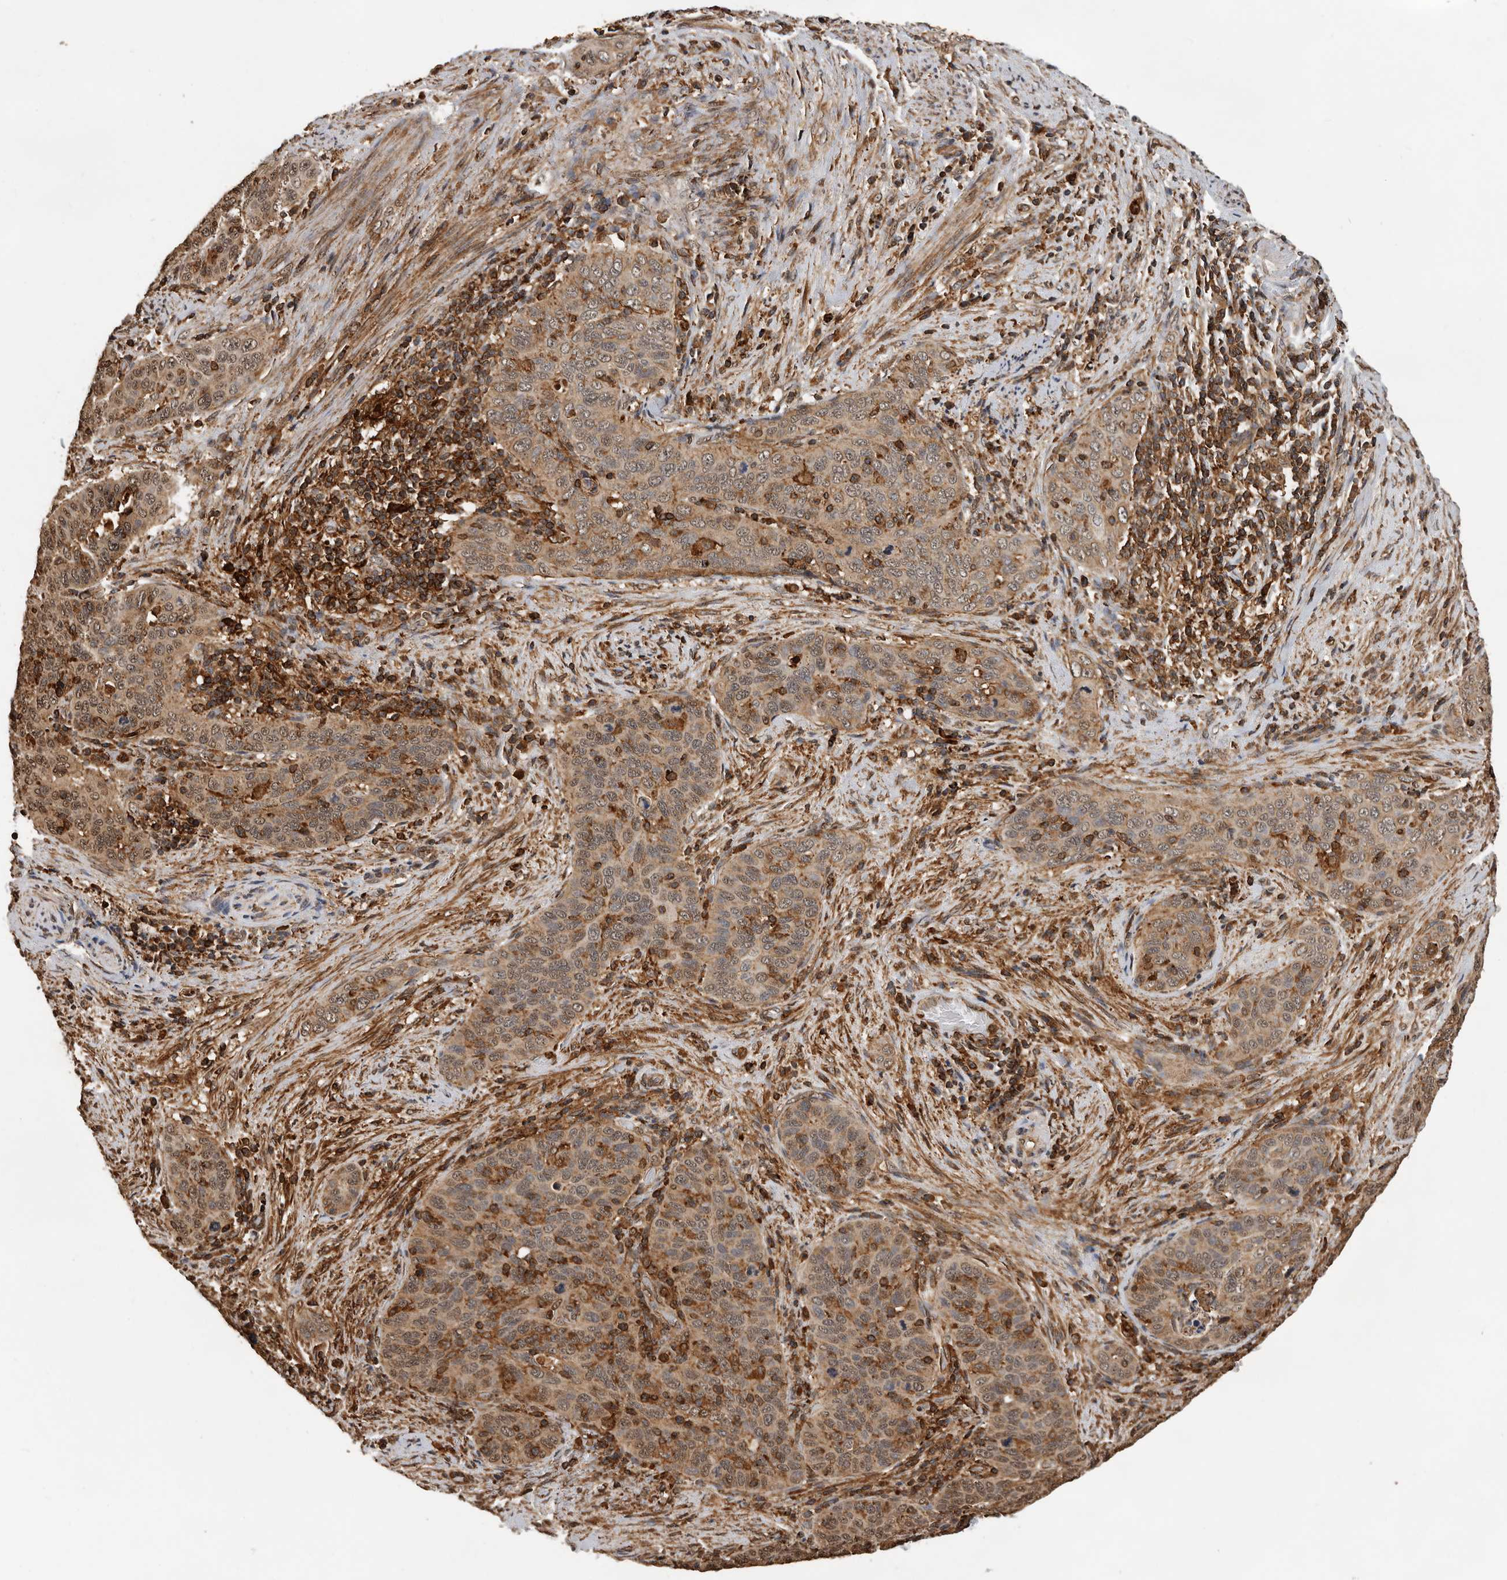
{"staining": {"intensity": "moderate", "quantity": ">75%", "location": "cytoplasmic/membranous"}, "tissue": "cervical cancer", "cell_type": "Tumor cells", "image_type": "cancer", "snomed": [{"axis": "morphology", "description": "Squamous cell carcinoma, NOS"}, {"axis": "topography", "description": "Cervix"}], "caption": "An immunohistochemistry (IHC) photomicrograph of tumor tissue is shown. Protein staining in brown labels moderate cytoplasmic/membranous positivity in cervical cancer within tumor cells. (Brightfield microscopy of DAB IHC at high magnification).", "gene": "RNF157", "patient": {"sex": "female", "age": 60}}